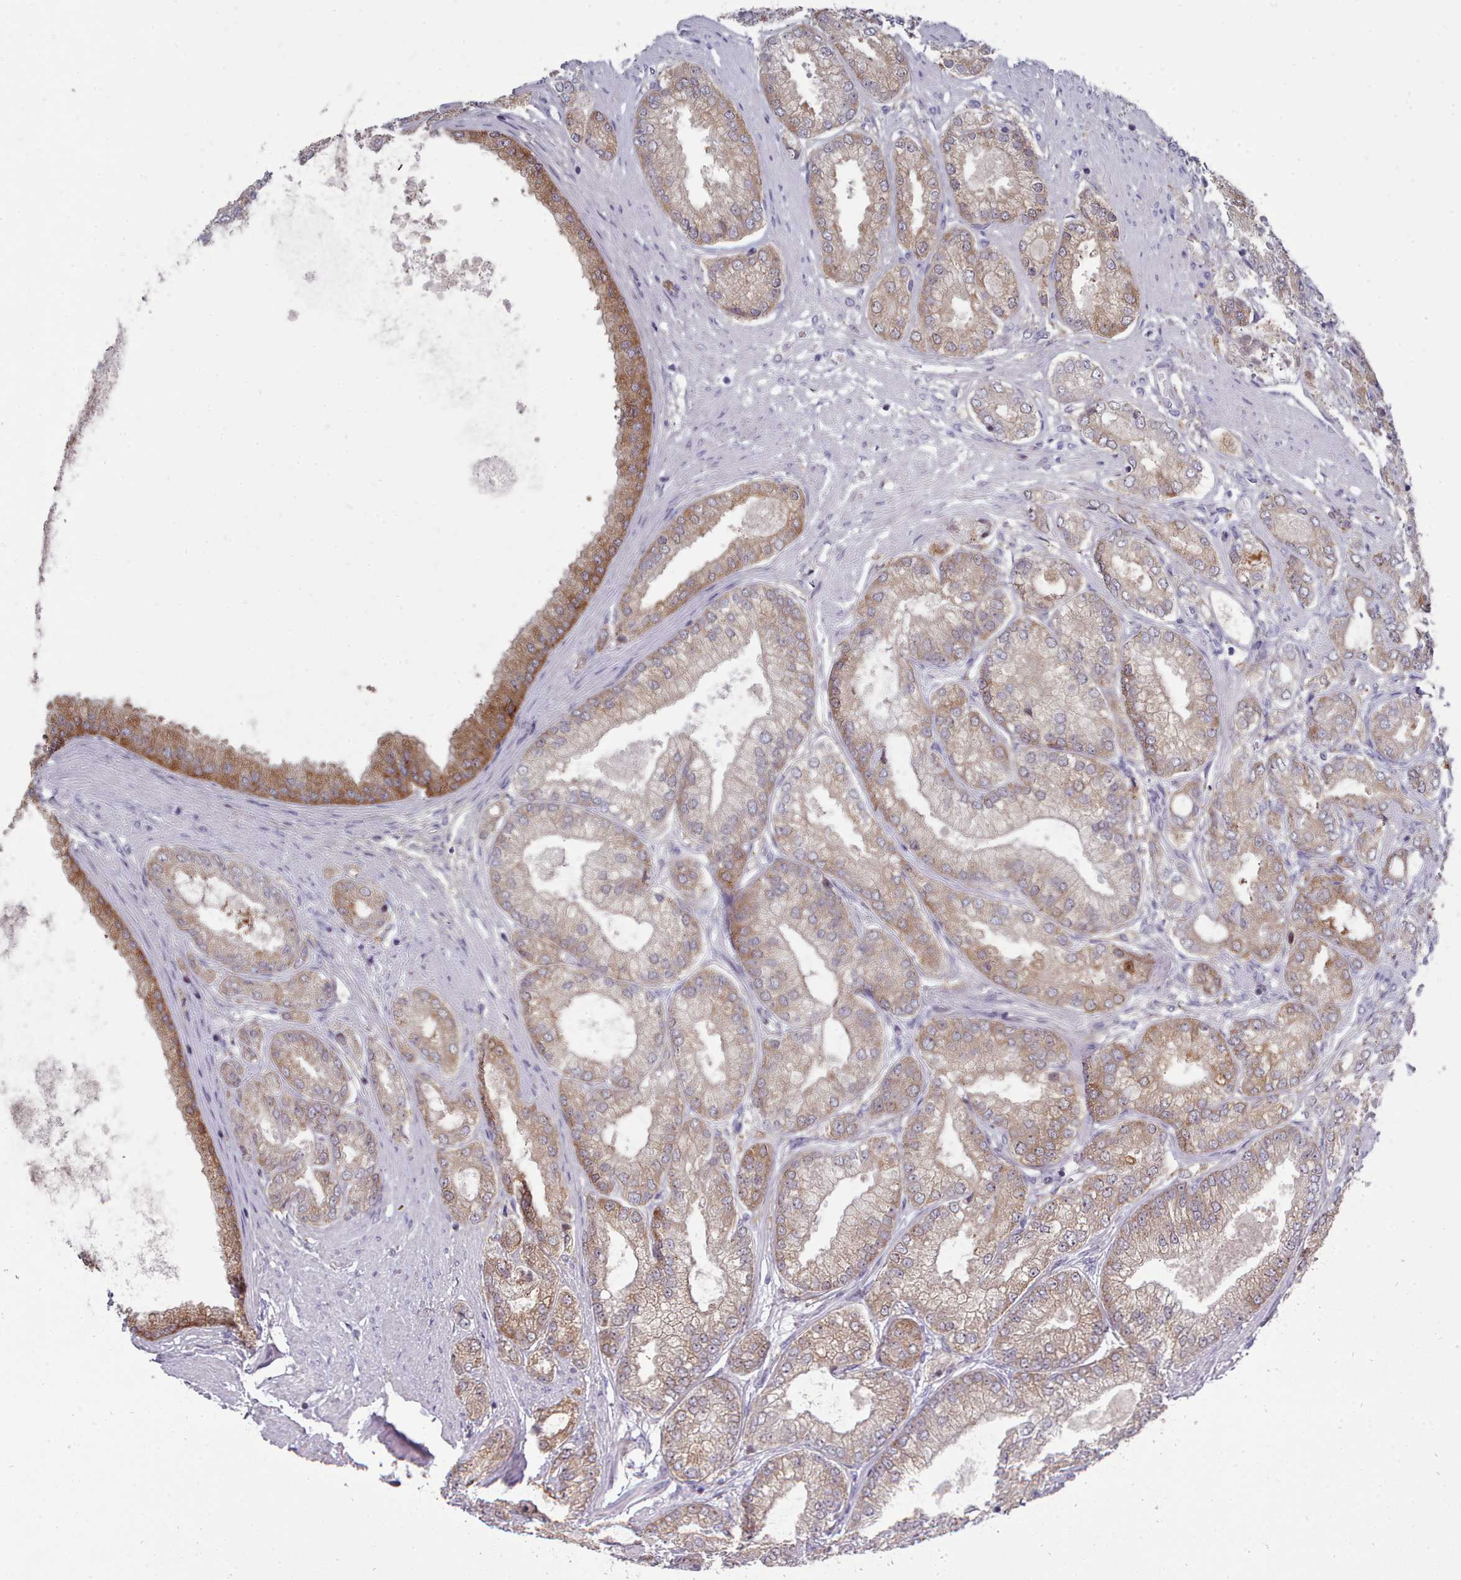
{"staining": {"intensity": "weak", "quantity": "25%-75%", "location": "cytoplasmic/membranous"}, "tissue": "prostate cancer", "cell_type": "Tumor cells", "image_type": "cancer", "snomed": [{"axis": "morphology", "description": "Adenocarcinoma, High grade"}, {"axis": "topography", "description": "Prostate"}], "caption": "Immunohistochemical staining of prostate cancer shows low levels of weak cytoplasmic/membranous protein positivity in approximately 25%-75% of tumor cells.", "gene": "GINS1", "patient": {"sex": "male", "age": 71}}